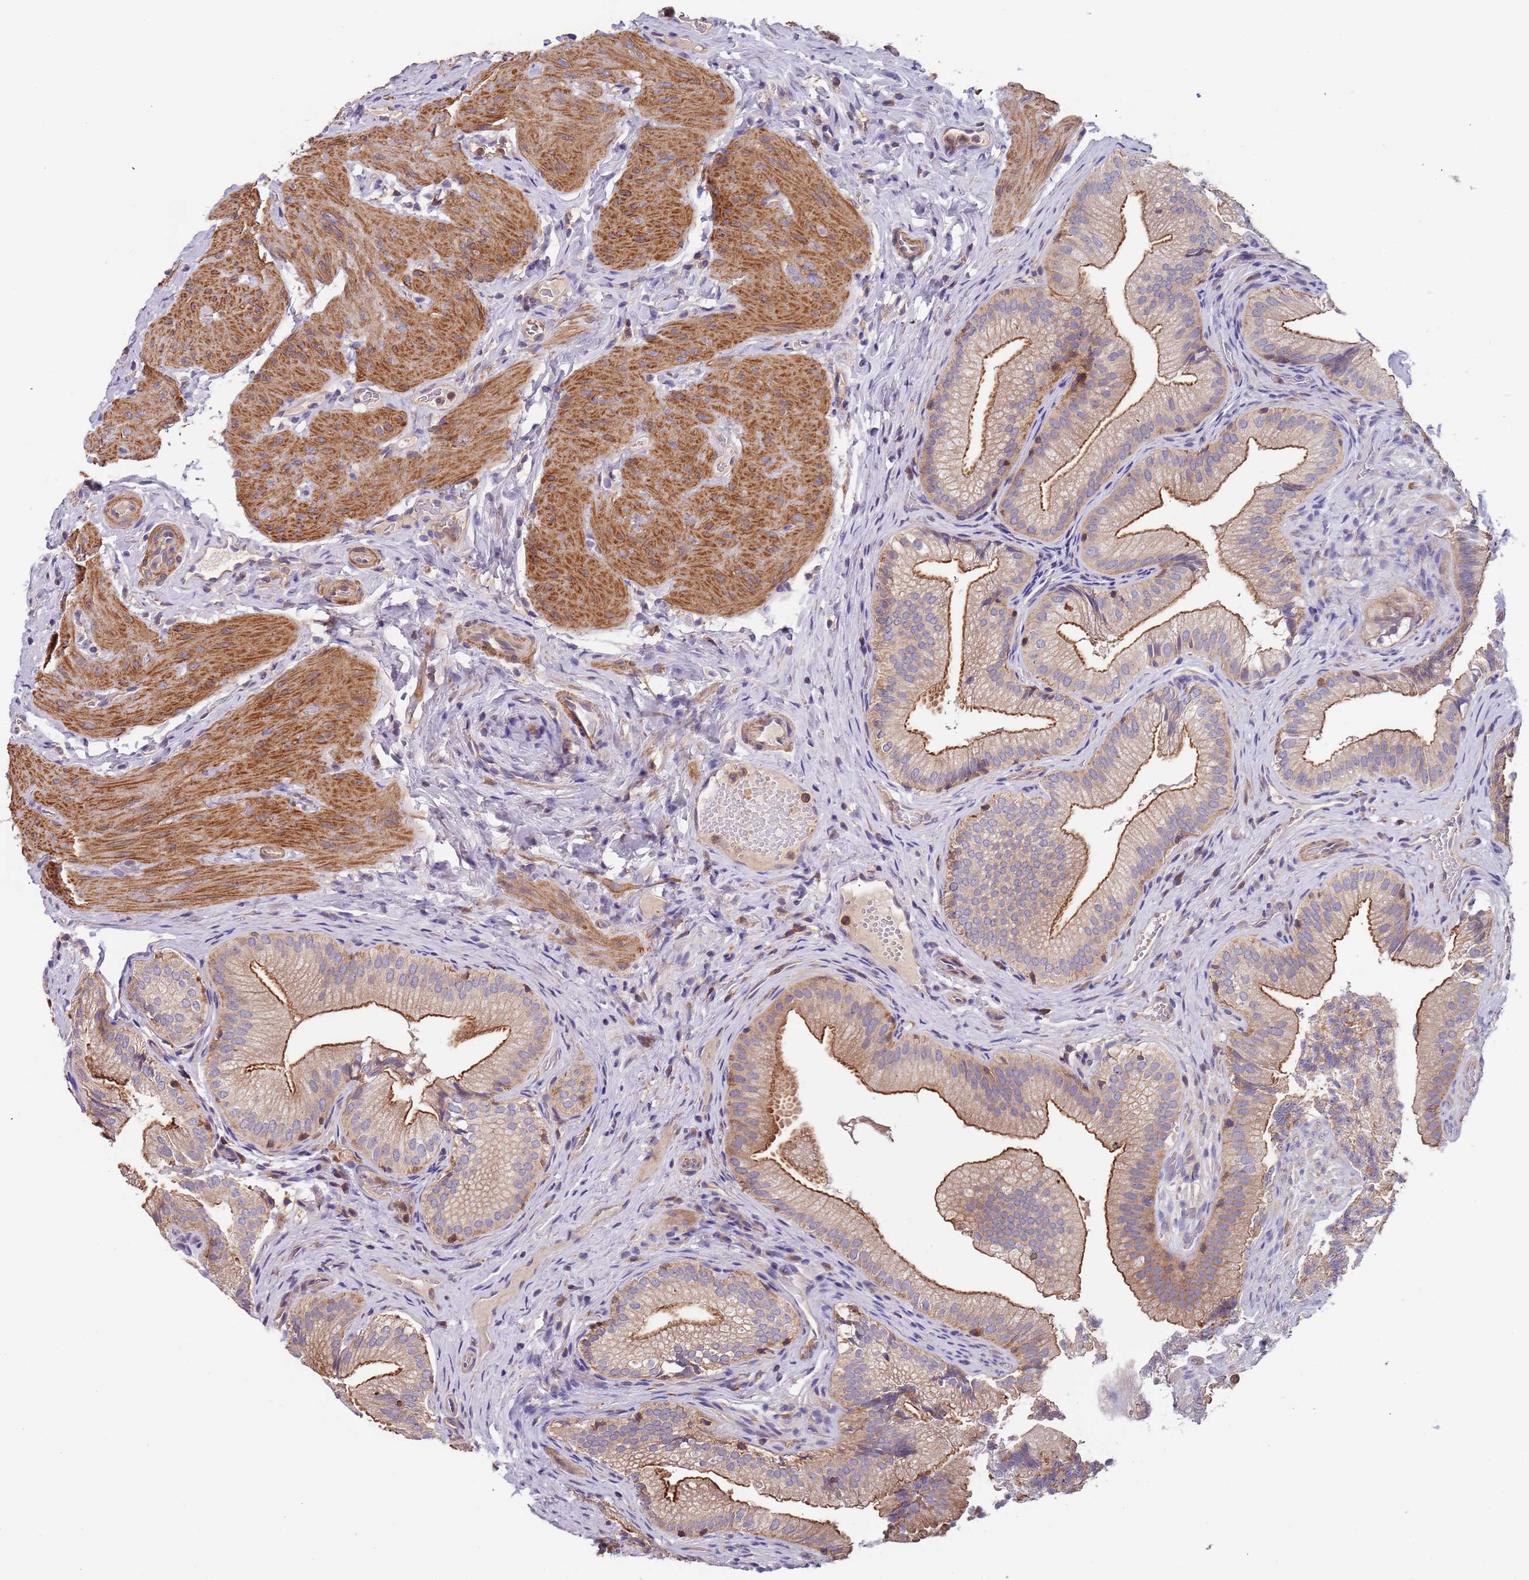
{"staining": {"intensity": "moderate", "quantity": "25%-75%", "location": "cytoplasmic/membranous"}, "tissue": "gallbladder", "cell_type": "Glandular cells", "image_type": "normal", "snomed": [{"axis": "morphology", "description": "Normal tissue, NOS"}, {"axis": "topography", "description": "Gallbladder"}], "caption": "Immunohistochemistry staining of normal gallbladder, which exhibits medium levels of moderate cytoplasmic/membranous staining in approximately 25%-75% of glandular cells indicating moderate cytoplasmic/membranous protein positivity. The staining was performed using DAB (brown) for protein detection and nuclei were counterstained in hematoxylin (blue).", "gene": "SYT4", "patient": {"sex": "female", "age": 30}}